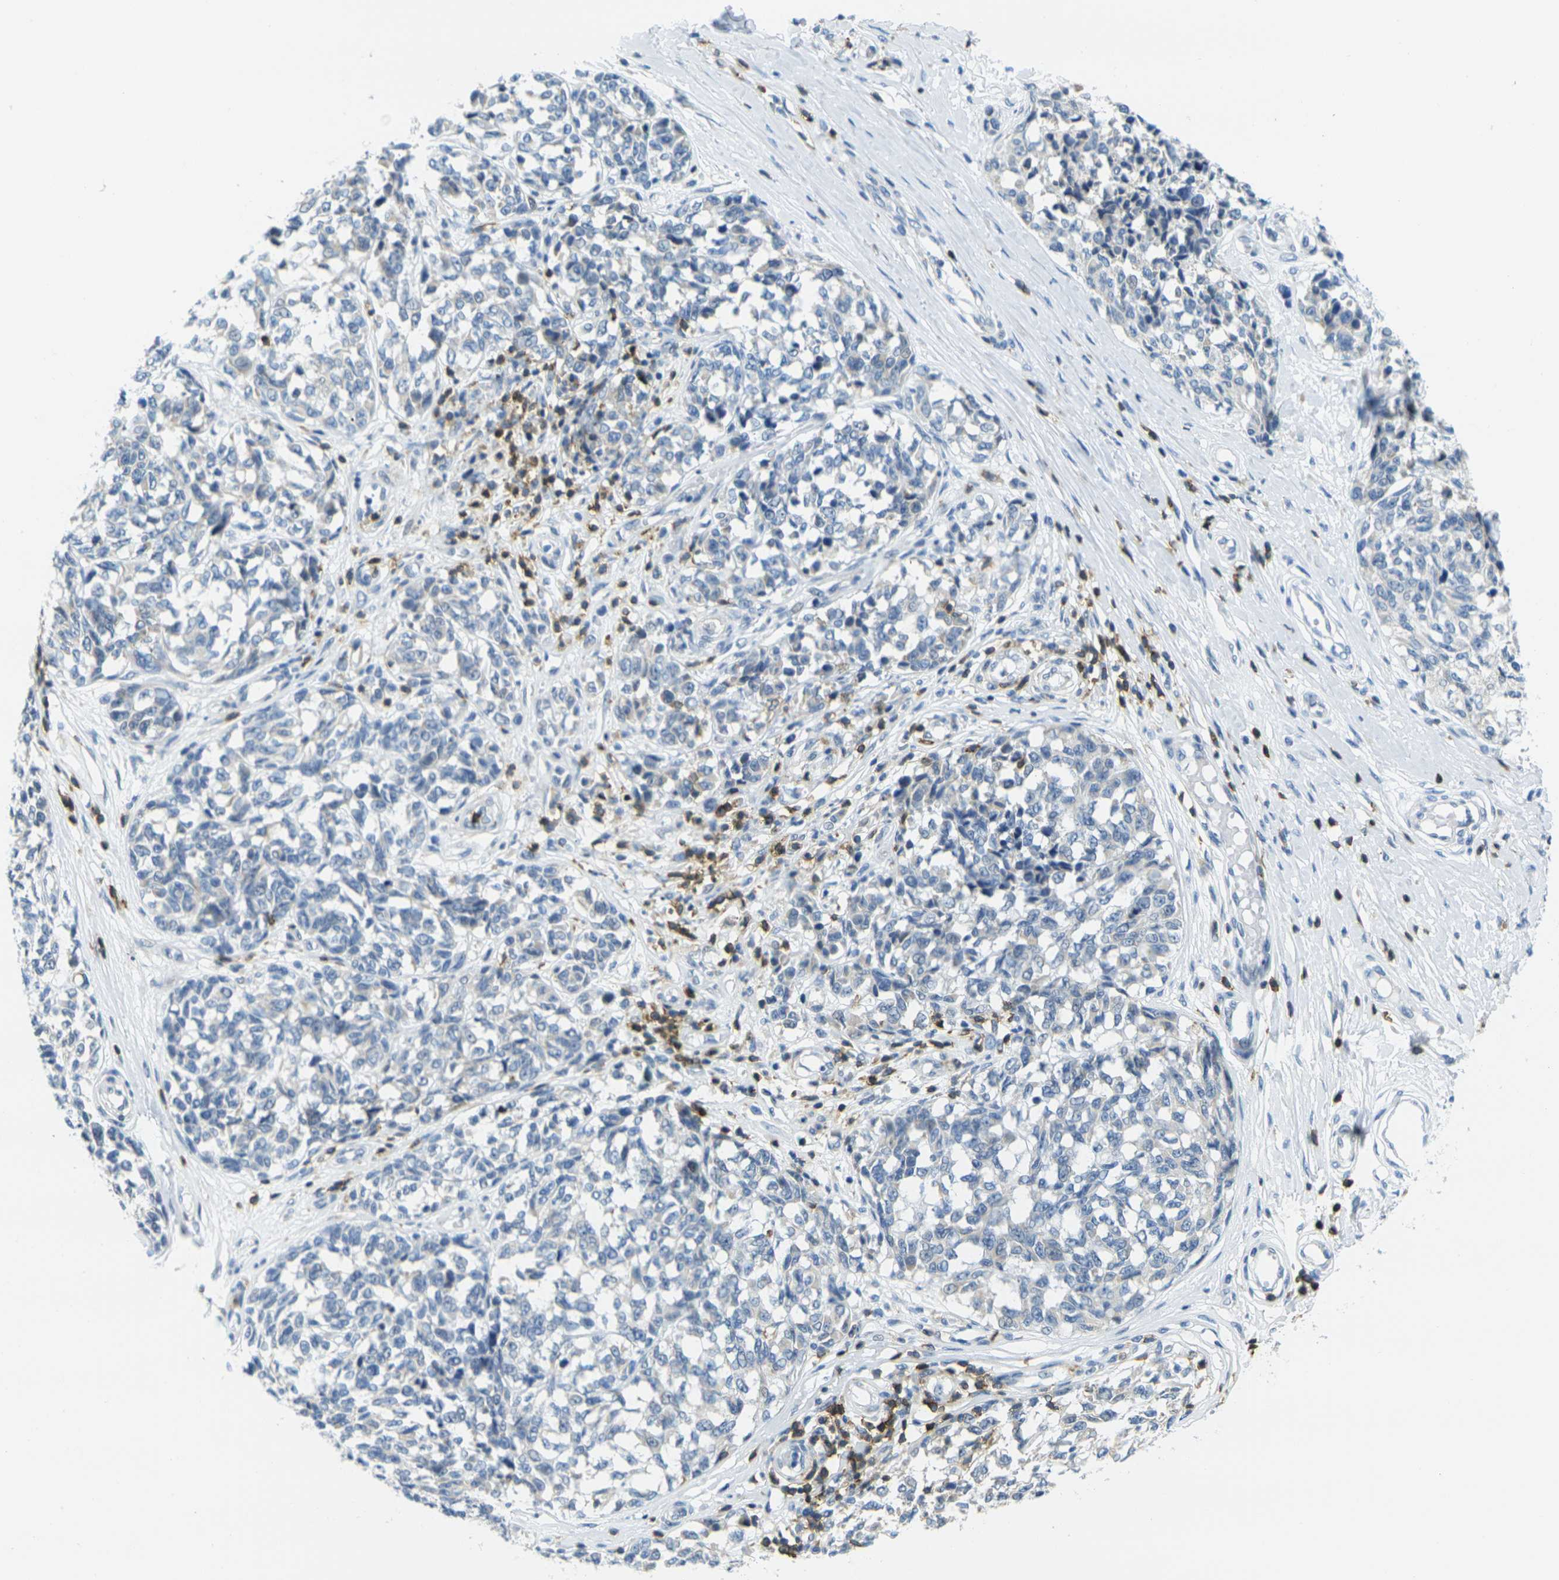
{"staining": {"intensity": "negative", "quantity": "none", "location": "none"}, "tissue": "melanoma", "cell_type": "Tumor cells", "image_type": "cancer", "snomed": [{"axis": "morphology", "description": "Malignant melanoma, NOS"}, {"axis": "topography", "description": "Skin"}], "caption": "Micrograph shows no significant protein expression in tumor cells of melanoma. (Brightfield microscopy of DAB immunohistochemistry at high magnification).", "gene": "CD3D", "patient": {"sex": "female", "age": 64}}